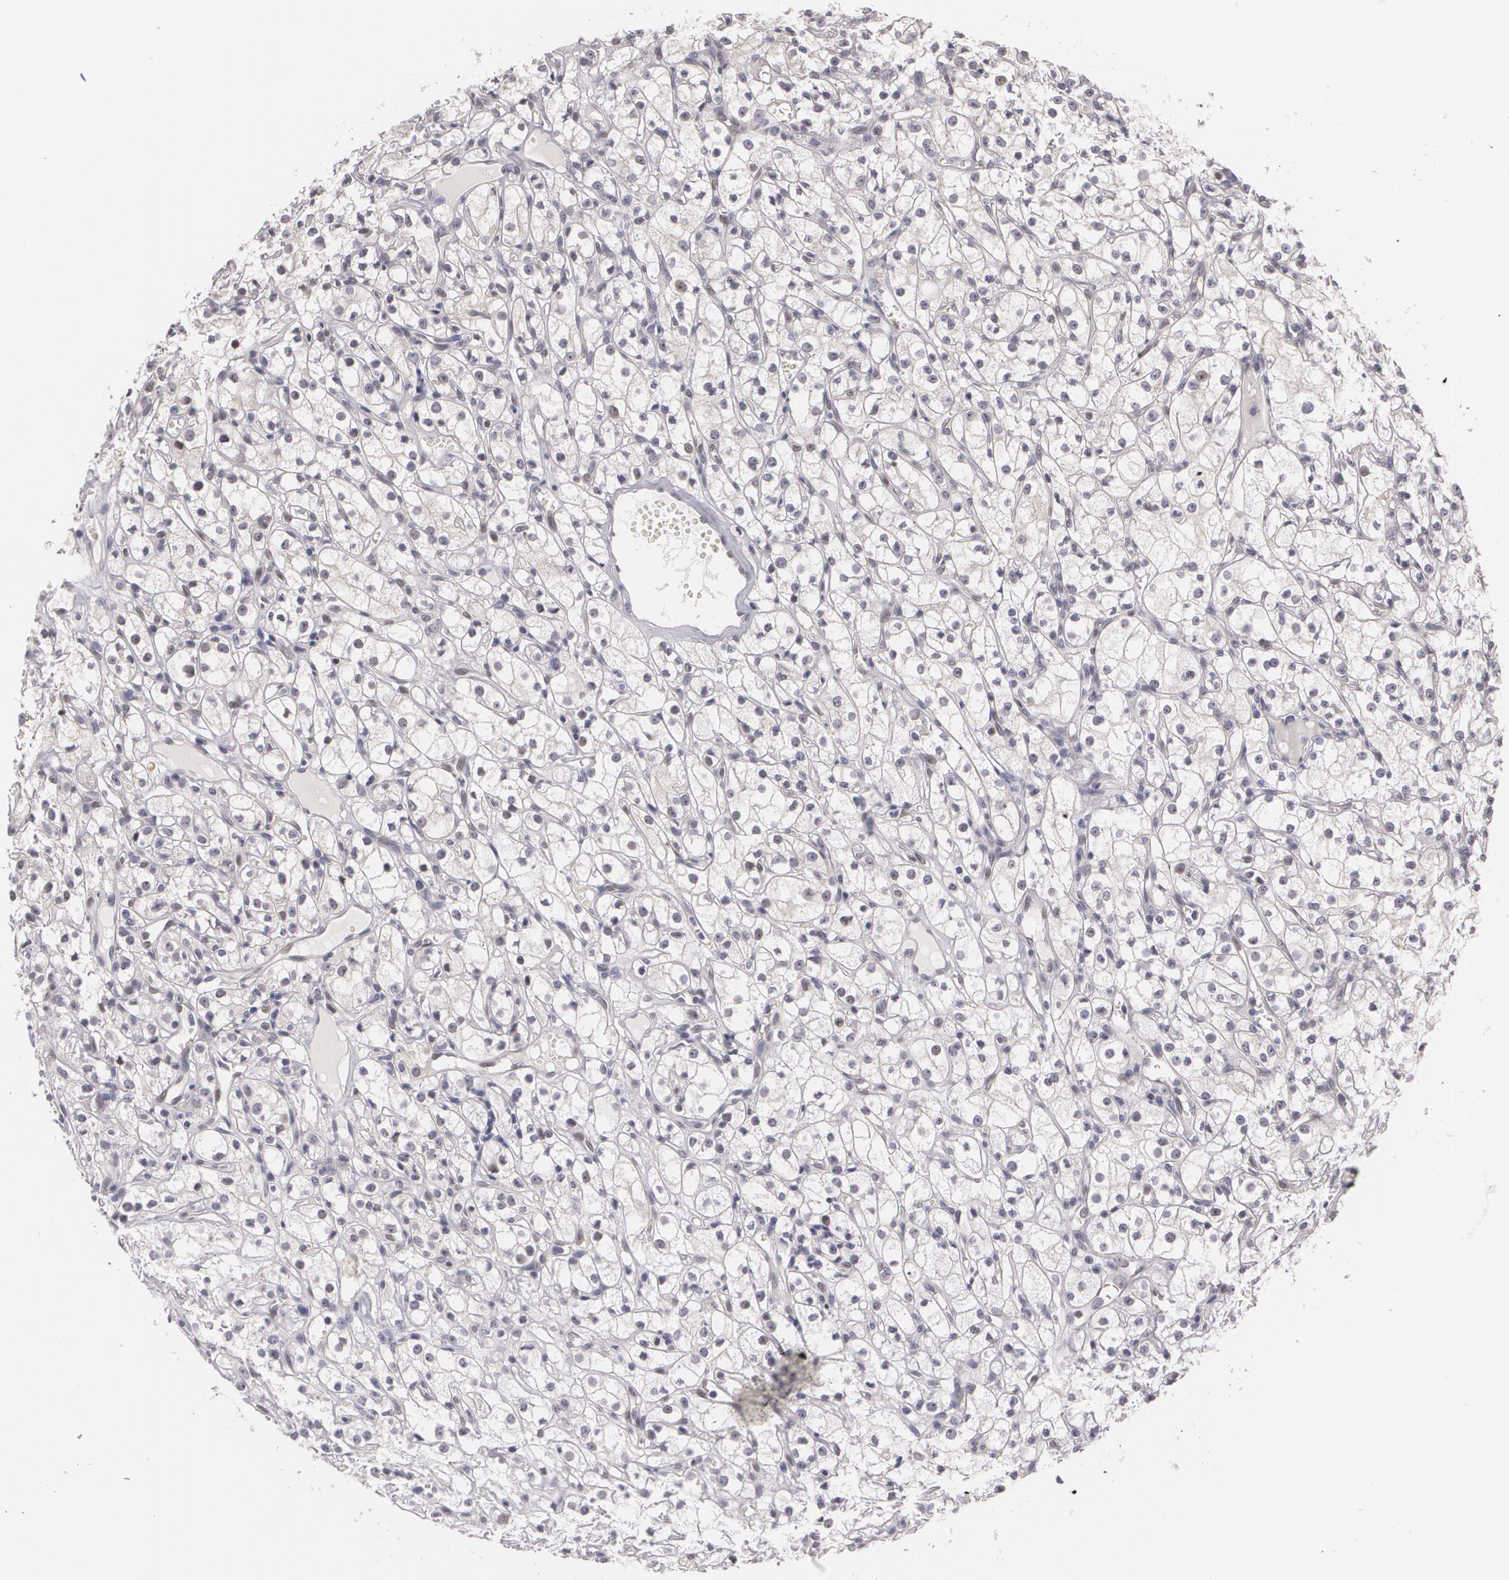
{"staining": {"intensity": "weak", "quantity": "<25%", "location": "nuclear"}, "tissue": "renal cancer", "cell_type": "Tumor cells", "image_type": "cancer", "snomed": [{"axis": "morphology", "description": "Adenocarcinoma, NOS"}, {"axis": "topography", "description": "Kidney"}], "caption": "This is an immunohistochemistry image of adenocarcinoma (renal). There is no positivity in tumor cells.", "gene": "ZBTB16", "patient": {"sex": "male", "age": 61}}